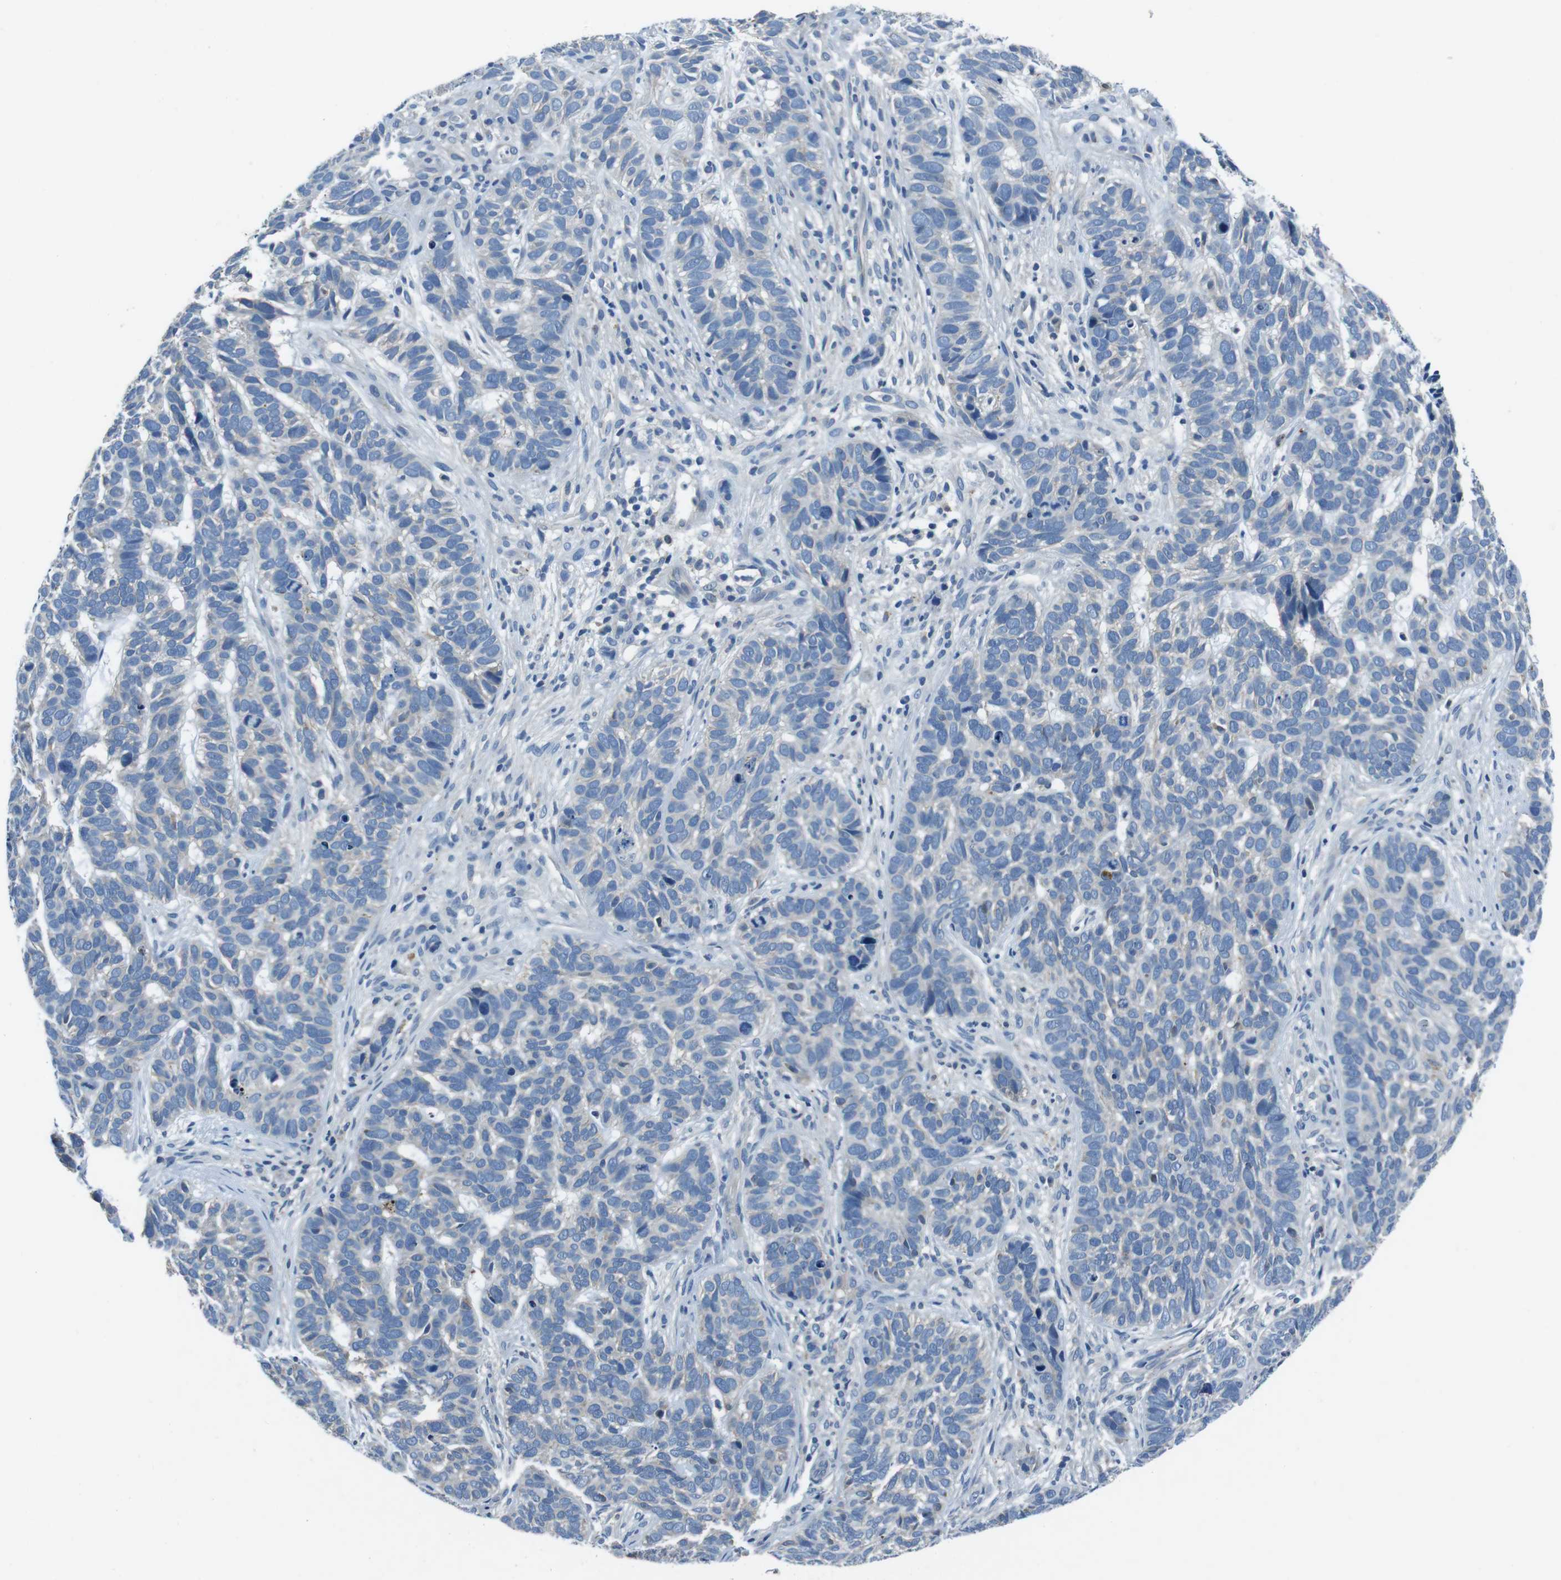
{"staining": {"intensity": "negative", "quantity": "none", "location": "none"}, "tissue": "skin cancer", "cell_type": "Tumor cells", "image_type": "cancer", "snomed": [{"axis": "morphology", "description": "Basal cell carcinoma"}, {"axis": "topography", "description": "Skin"}], "caption": "Human skin cancer stained for a protein using immunohistochemistry displays no staining in tumor cells.", "gene": "TULP3", "patient": {"sex": "male", "age": 87}}